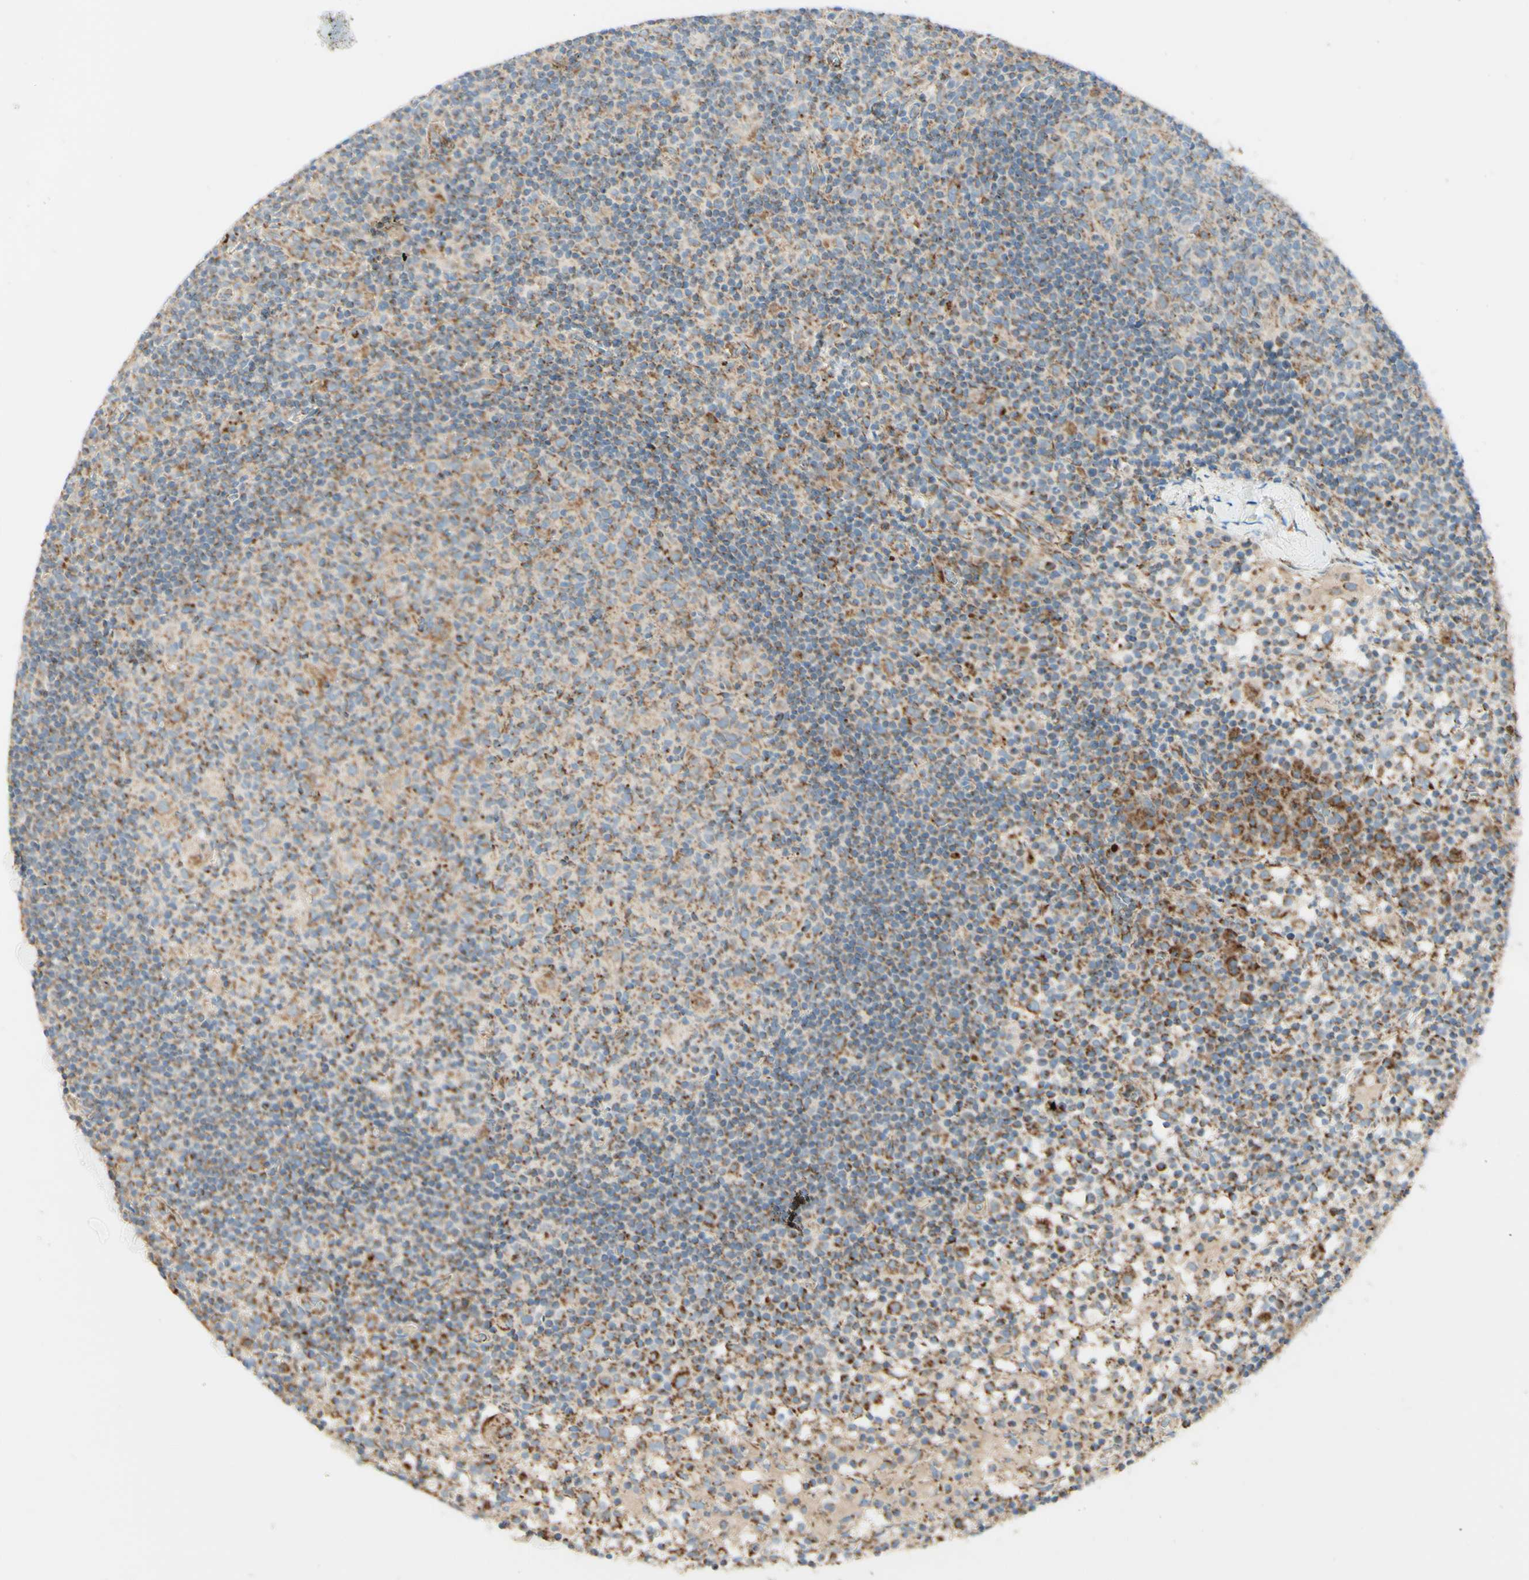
{"staining": {"intensity": "moderate", "quantity": "25%-75%", "location": "cytoplasmic/membranous"}, "tissue": "lymph node", "cell_type": "Germinal center cells", "image_type": "normal", "snomed": [{"axis": "morphology", "description": "Normal tissue, NOS"}, {"axis": "morphology", "description": "Inflammation, NOS"}, {"axis": "topography", "description": "Lymph node"}], "caption": "High-magnification brightfield microscopy of normal lymph node stained with DAB (brown) and counterstained with hematoxylin (blue). germinal center cells exhibit moderate cytoplasmic/membranous positivity is present in approximately25%-75% of cells.", "gene": "ARMC10", "patient": {"sex": "male", "age": 55}}